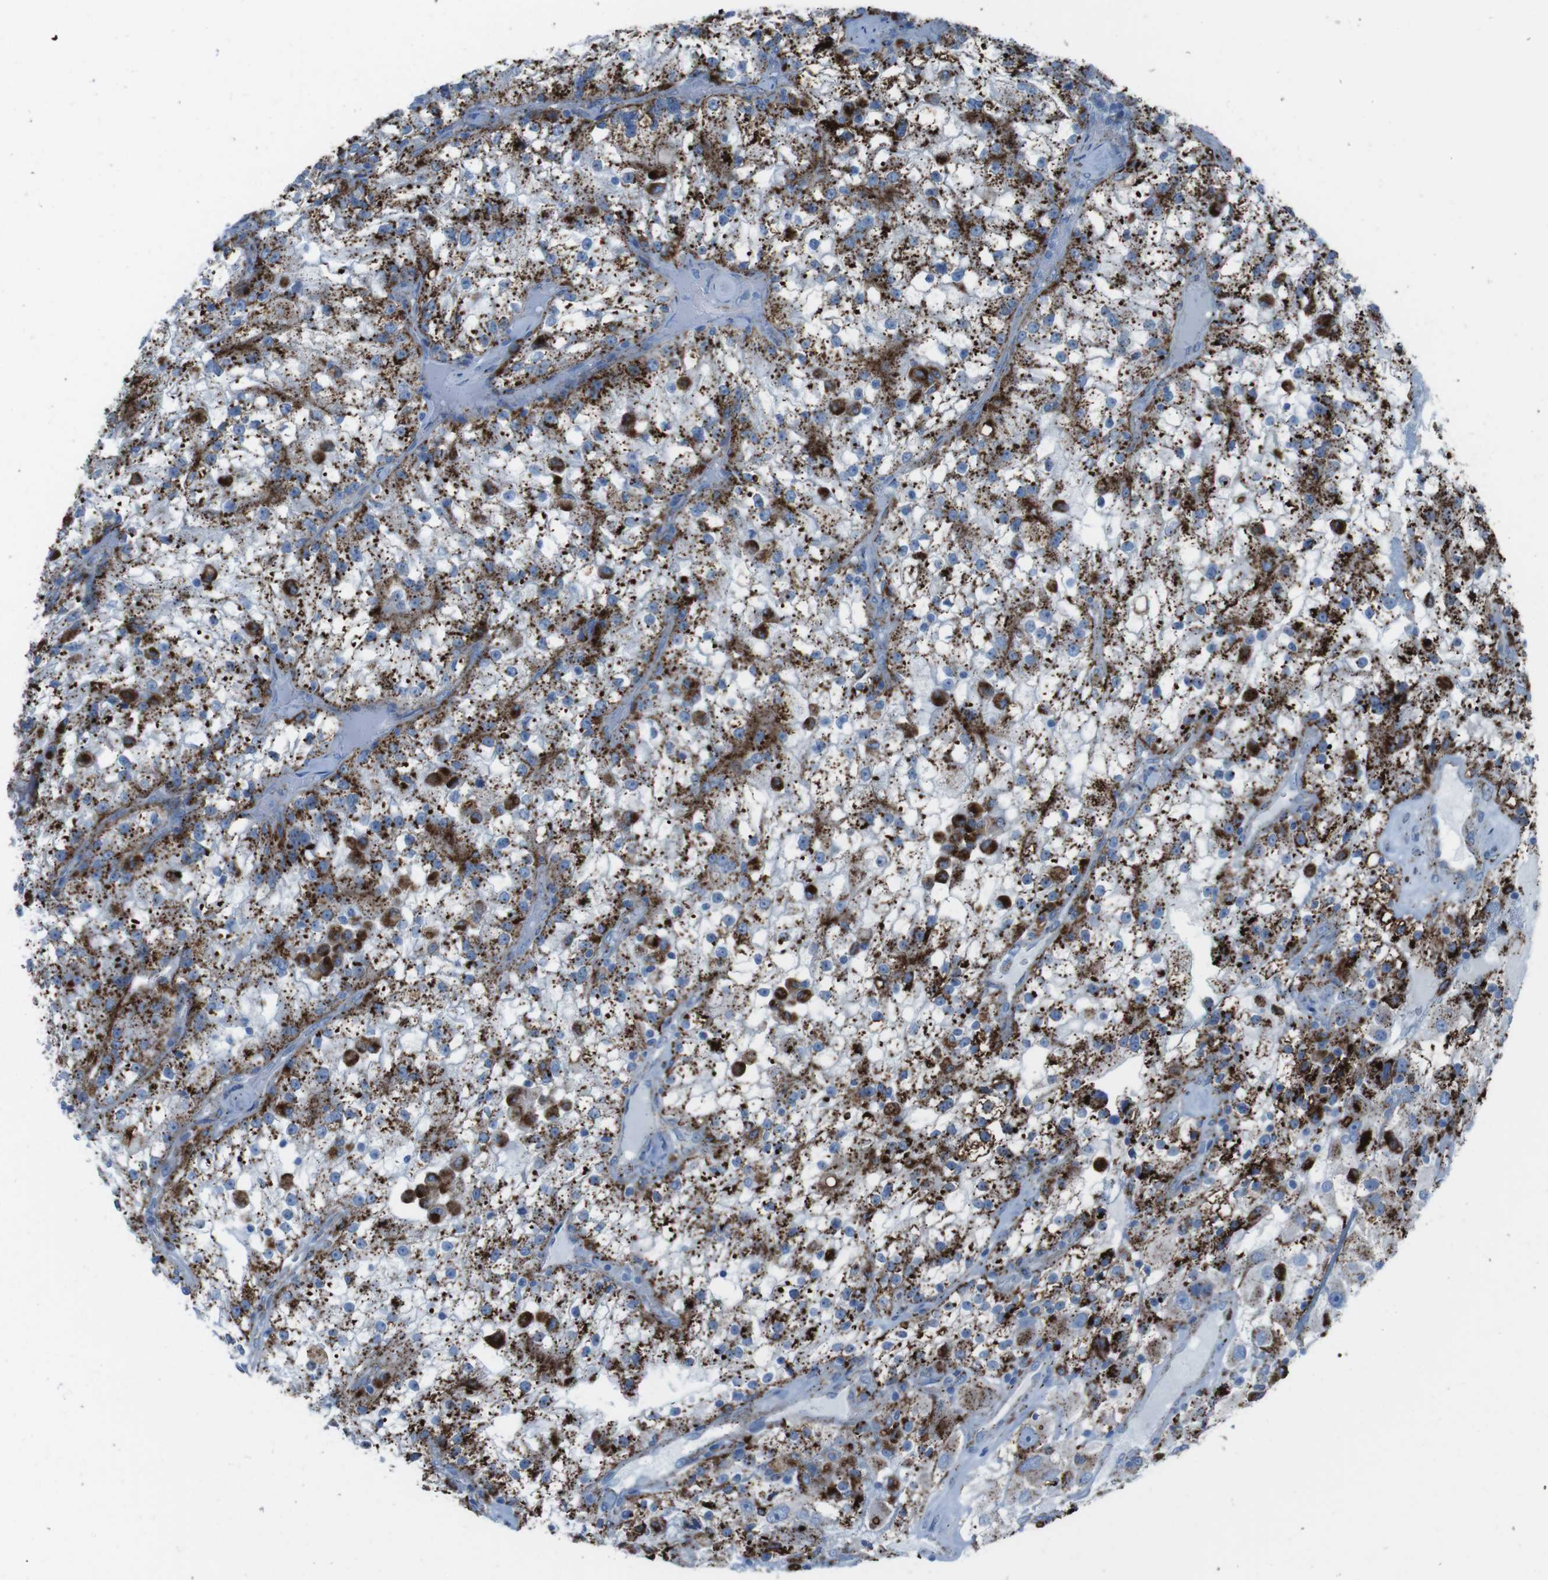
{"staining": {"intensity": "strong", "quantity": ">75%", "location": "cytoplasmic/membranous"}, "tissue": "renal cancer", "cell_type": "Tumor cells", "image_type": "cancer", "snomed": [{"axis": "morphology", "description": "Adenocarcinoma, NOS"}, {"axis": "topography", "description": "Kidney"}], "caption": "IHC histopathology image of neoplastic tissue: human renal cancer (adenocarcinoma) stained using immunohistochemistry (IHC) demonstrates high levels of strong protein expression localized specifically in the cytoplasmic/membranous of tumor cells, appearing as a cytoplasmic/membranous brown color.", "gene": "SCARB2", "patient": {"sex": "female", "age": 52}}